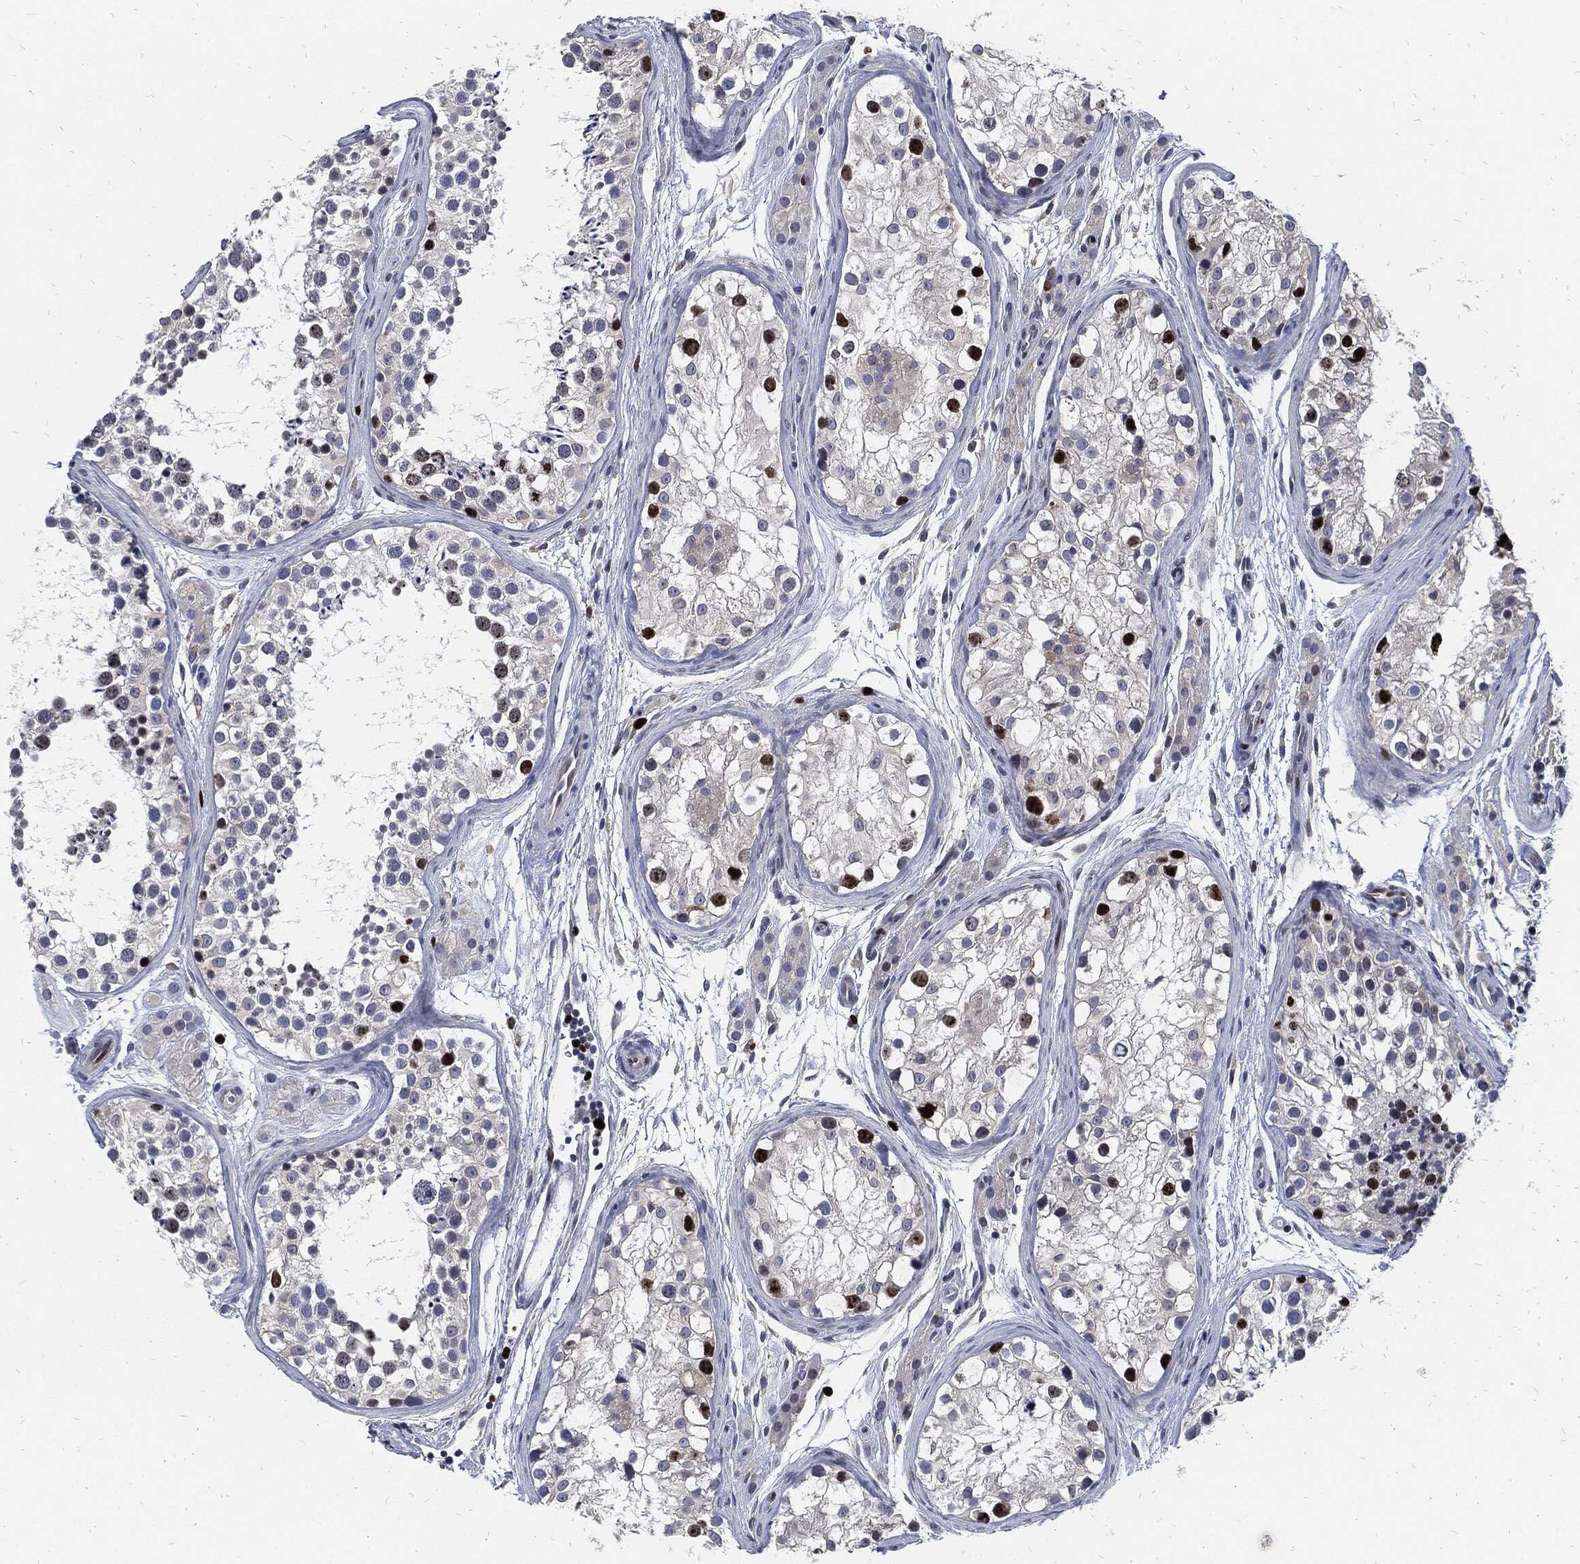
{"staining": {"intensity": "strong", "quantity": "<25%", "location": "nuclear"}, "tissue": "testis", "cell_type": "Cells in seminiferous ducts", "image_type": "normal", "snomed": [{"axis": "morphology", "description": "Normal tissue, NOS"}, {"axis": "topography", "description": "Testis"}], "caption": "About <25% of cells in seminiferous ducts in benign human testis reveal strong nuclear protein positivity as visualized by brown immunohistochemical staining.", "gene": "MKI67", "patient": {"sex": "male", "age": 31}}